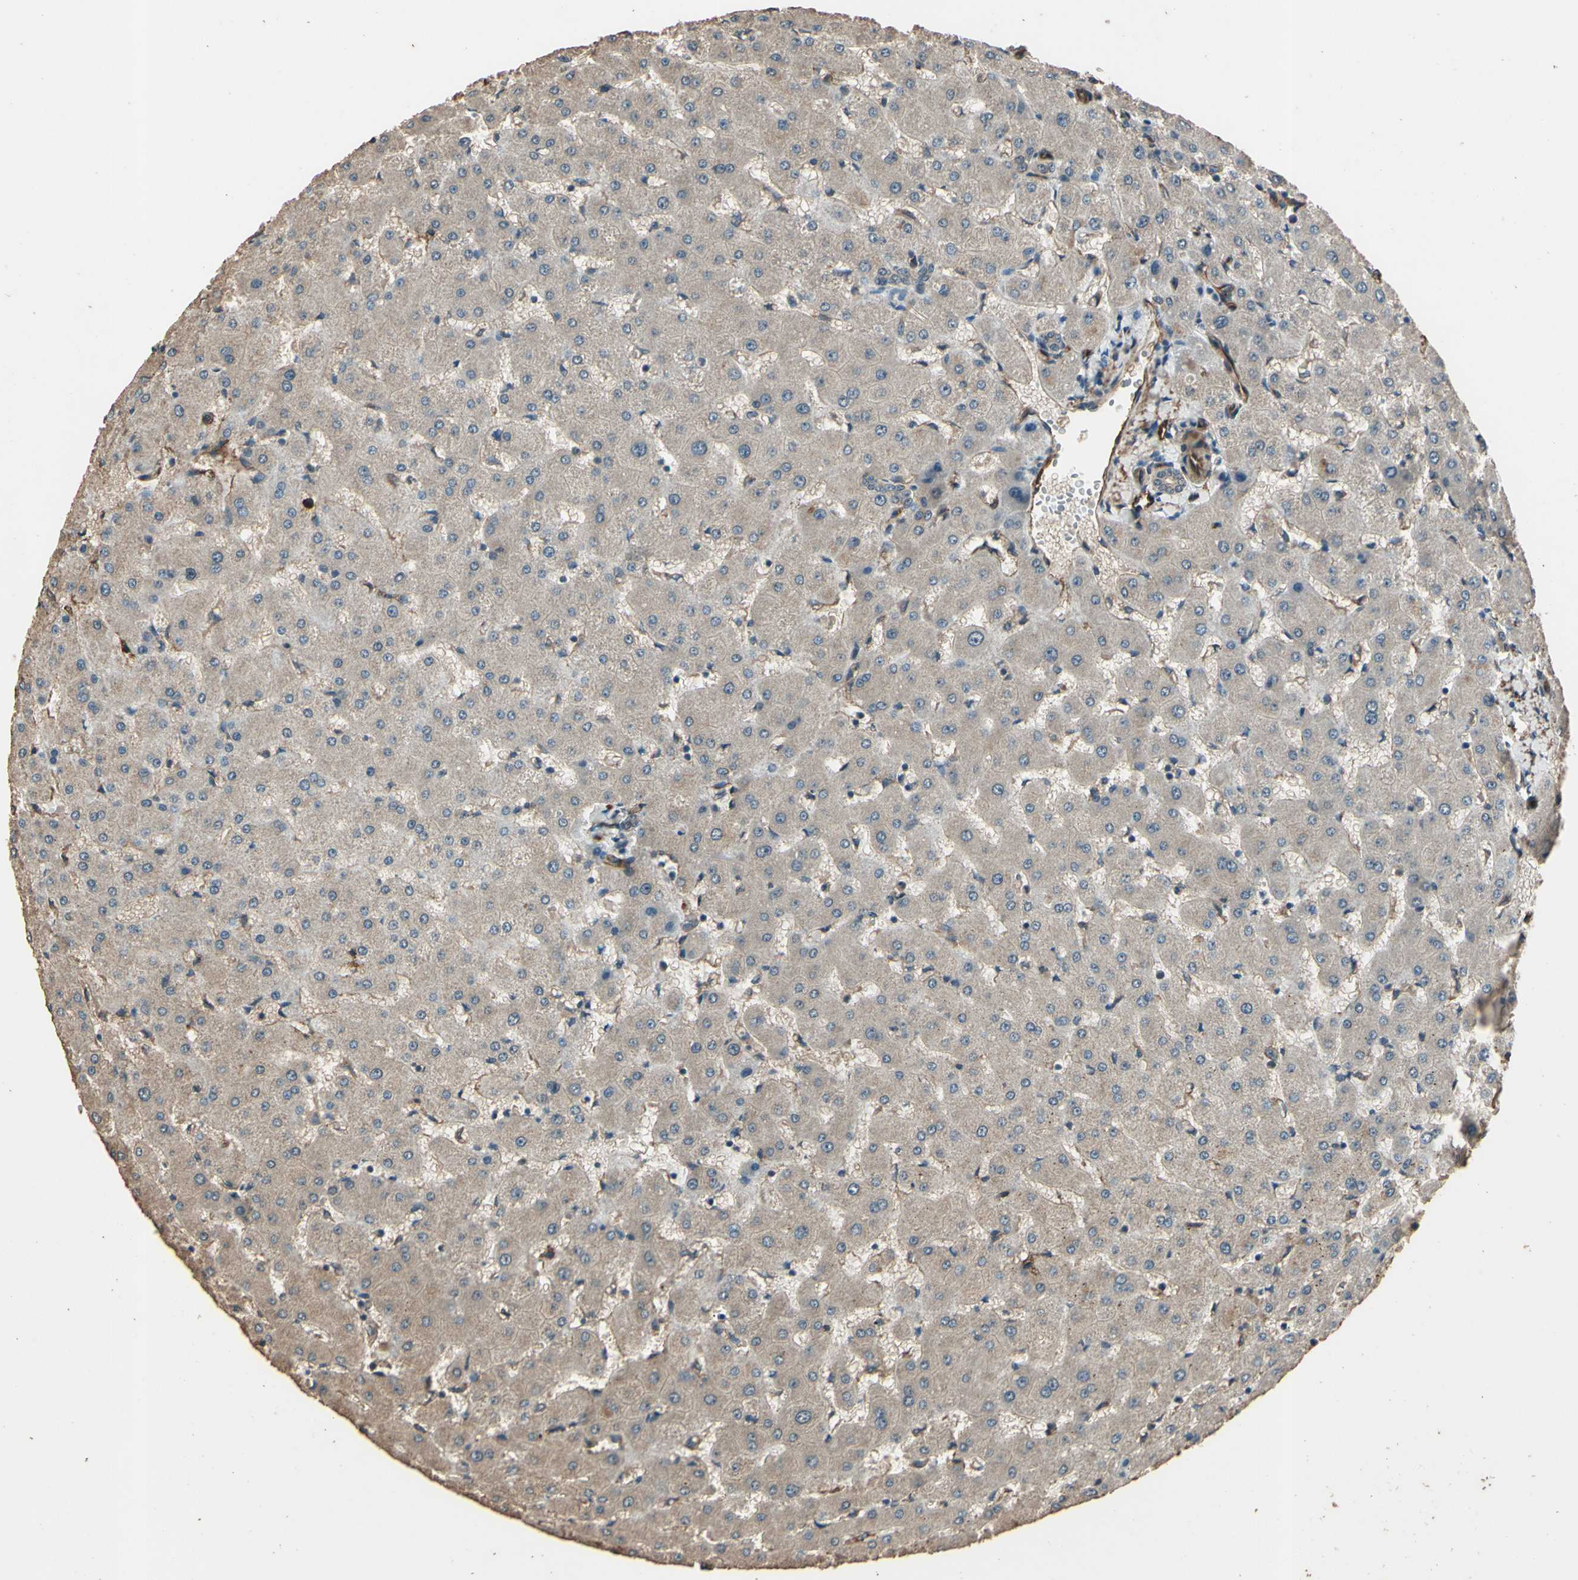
{"staining": {"intensity": "moderate", "quantity": "25%-75%", "location": "cytoplasmic/membranous"}, "tissue": "liver", "cell_type": "Cholangiocytes", "image_type": "normal", "snomed": [{"axis": "morphology", "description": "Normal tissue, NOS"}, {"axis": "topography", "description": "Liver"}], "caption": "Immunohistochemical staining of benign human liver demonstrates moderate cytoplasmic/membranous protein expression in approximately 25%-75% of cholangiocytes.", "gene": "TSPO", "patient": {"sex": "female", "age": 63}}